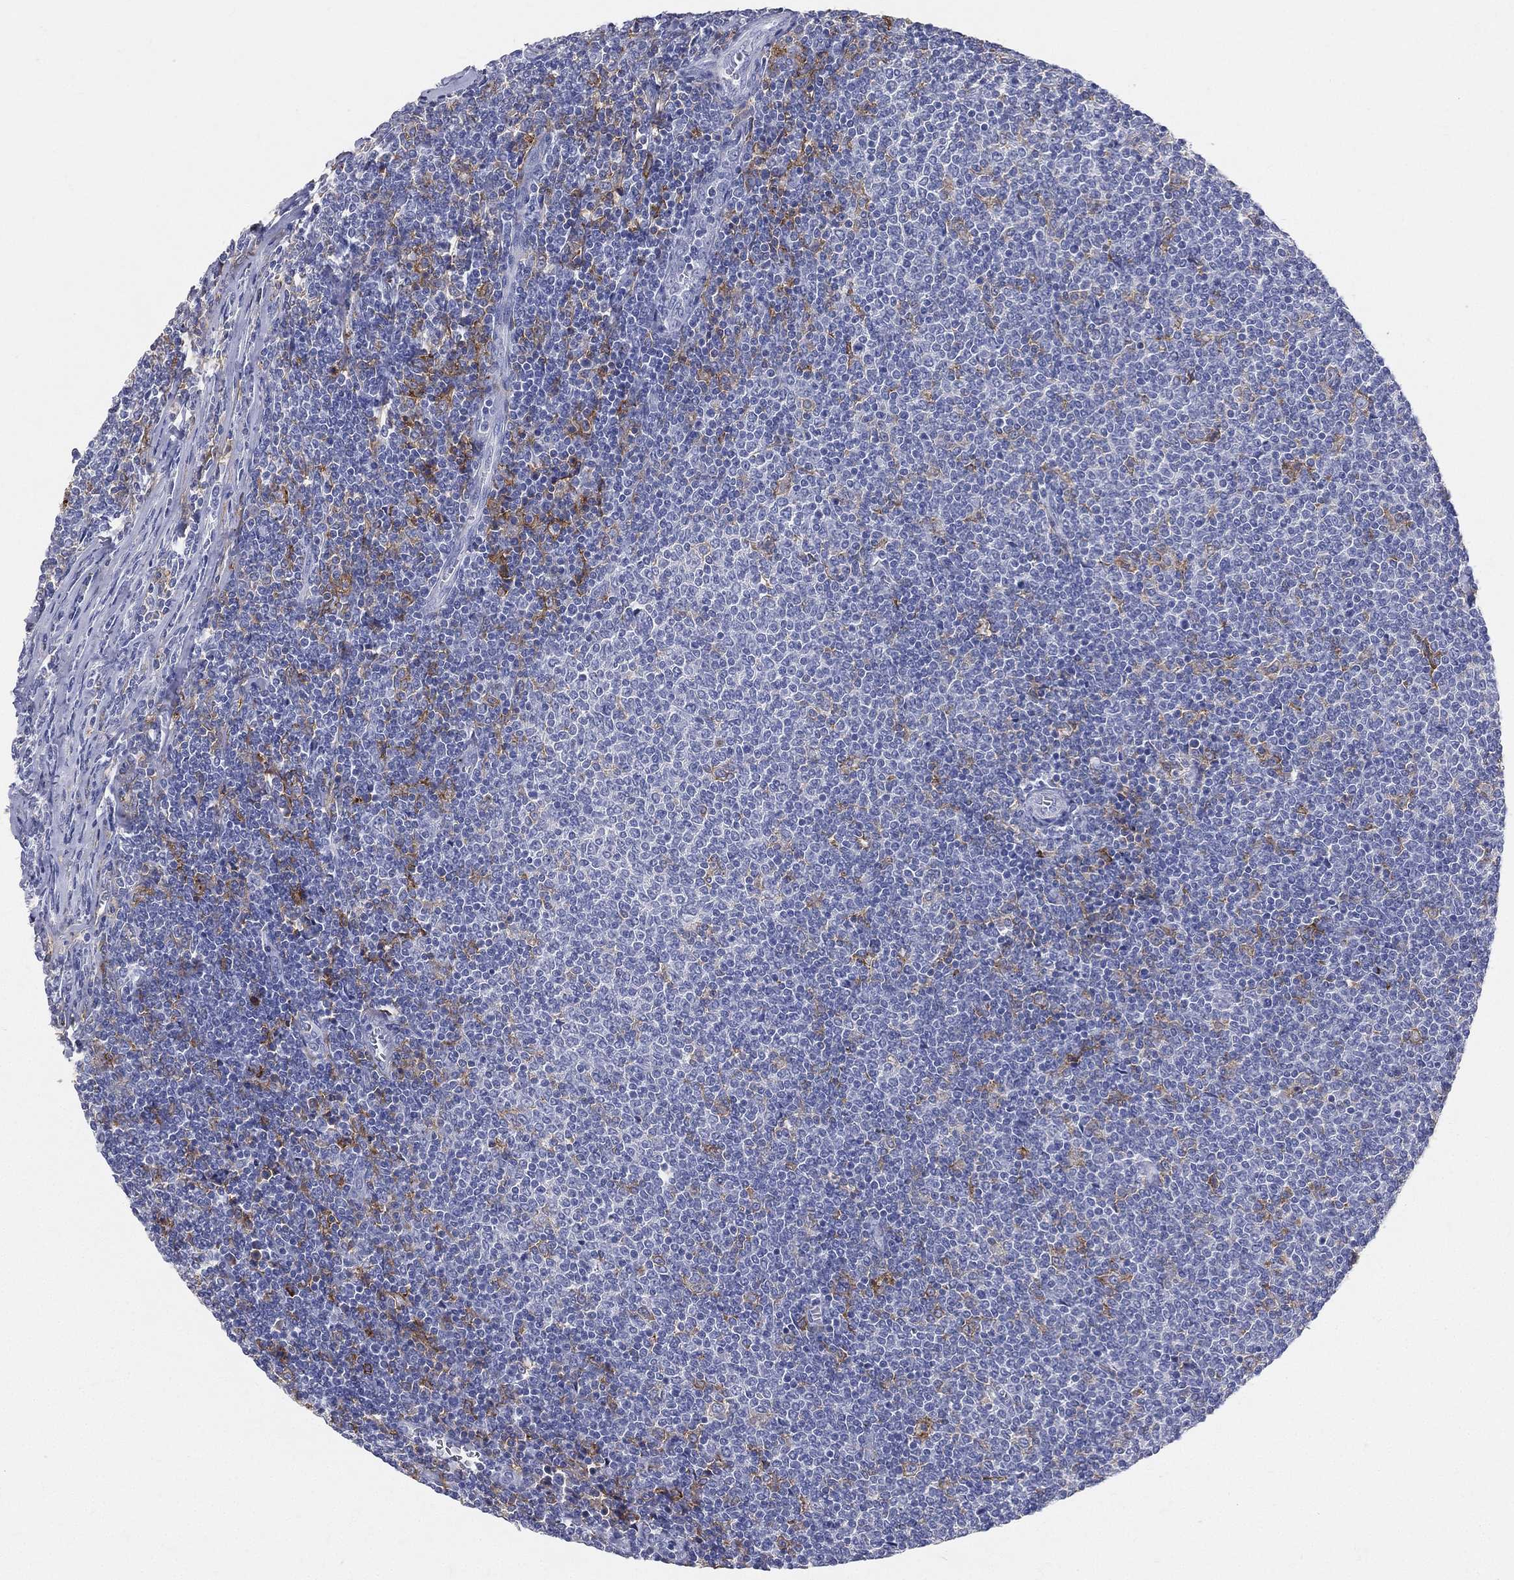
{"staining": {"intensity": "negative", "quantity": "none", "location": "none"}, "tissue": "lymphoma", "cell_type": "Tumor cells", "image_type": "cancer", "snomed": [{"axis": "morphology", "description": "Malignant lymphoma, non-Hodgkin's type, Low grade"}, {"axis": "topography", "description": "Lymph node"}], "caption": "Micrograph shows no significant protein staining in tumor cells of lymphoma.", "gene": "CD33", "patient": {"sex": "male", "age": 52}}